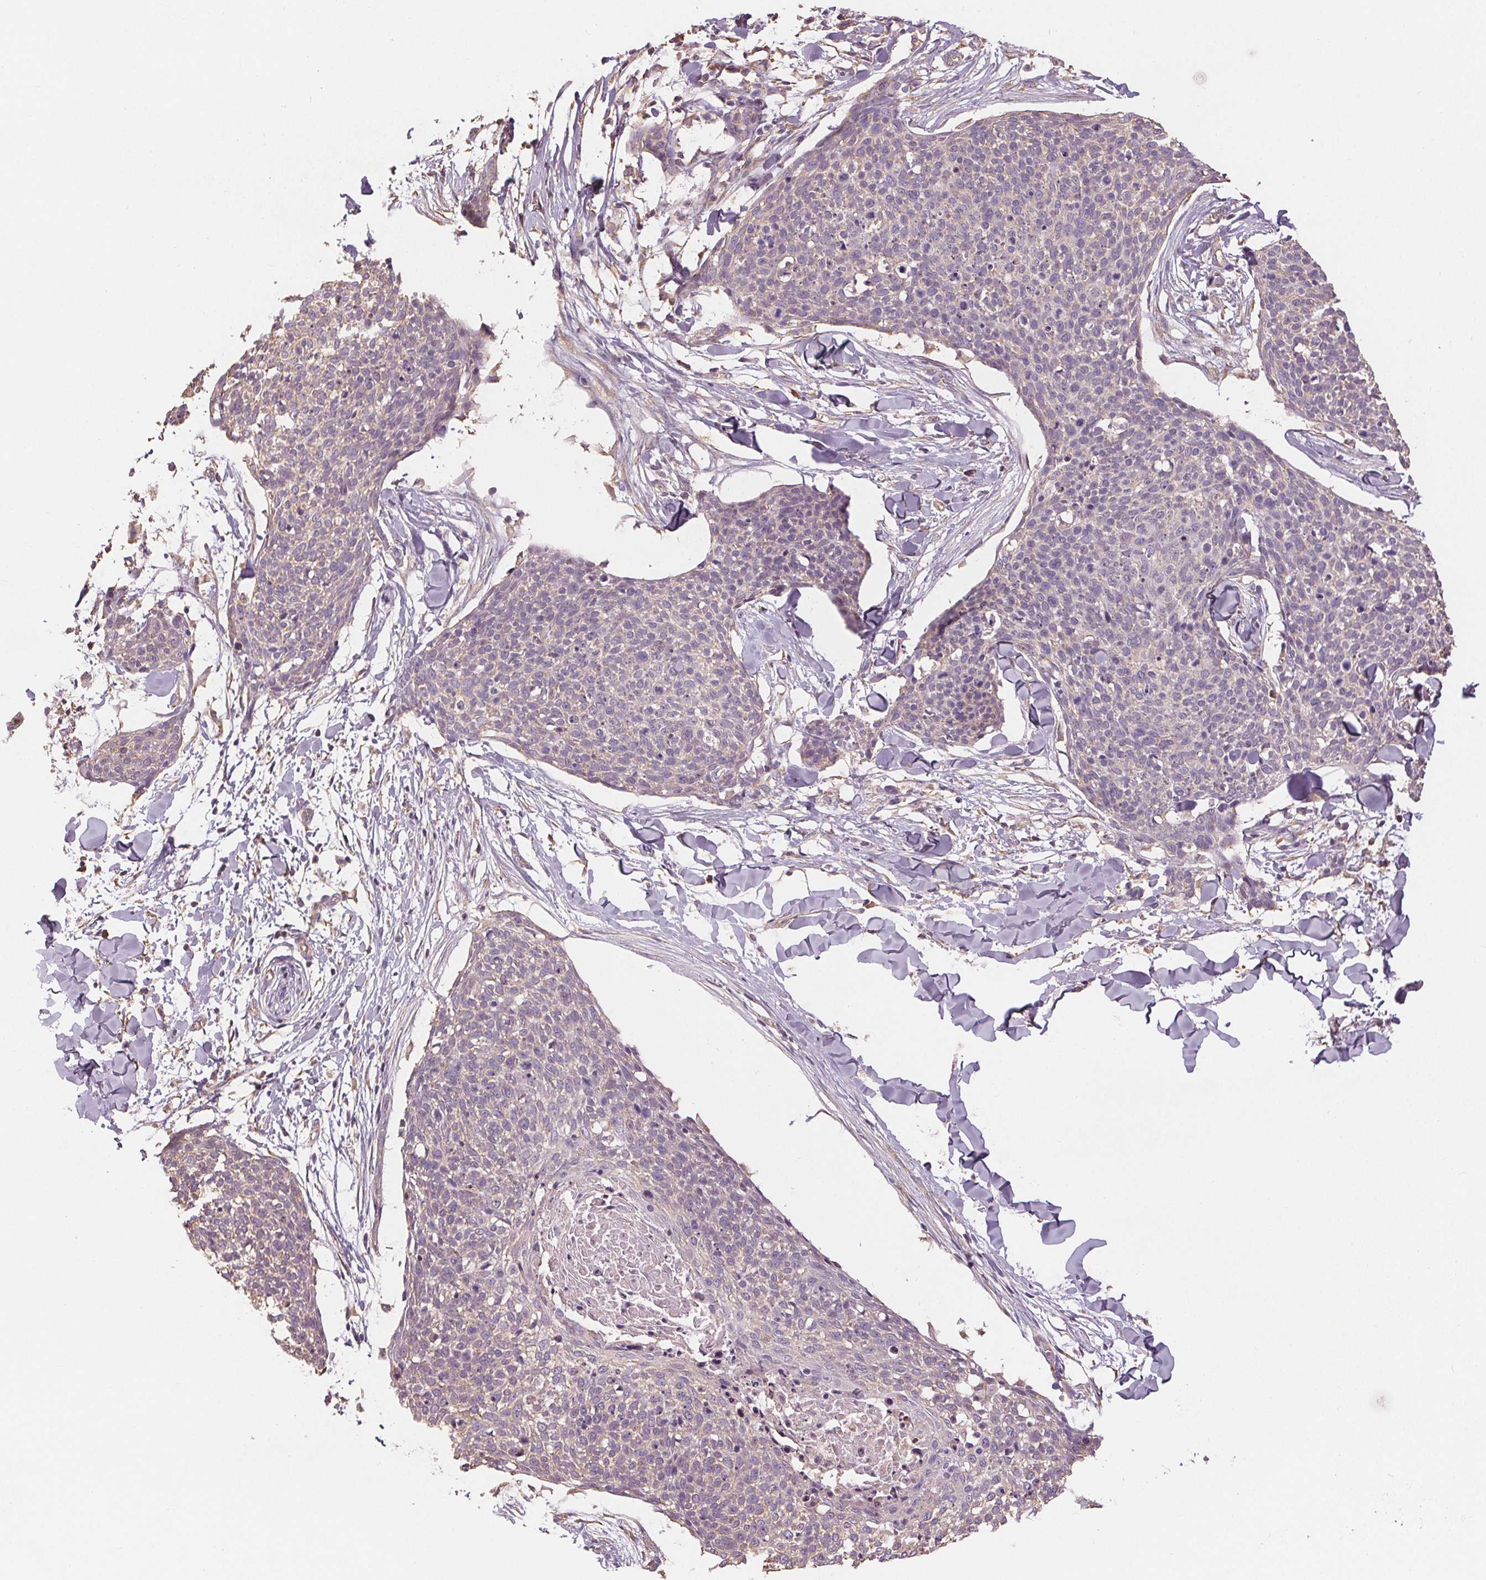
{"staining": {"intensity": "negative", "quantity": "none", "location": "none"}, "tissue": "skin cancer", "cell_type": "Tumor cells", "image_type": "cancer", "snomed": [{"axis": "morphology", "description": "Squamous cell carcinoma, NOS"}, {"axis": "topography", "description": "Skin"}, {"axis": "topography", "description": "Vulva"}], "caption": "Tumor cells show no significant protein expression in skin cancer (squamous cell carcinoma).", "gene": "TMEM80", "patient": {"sex": "female", "age": 75}}